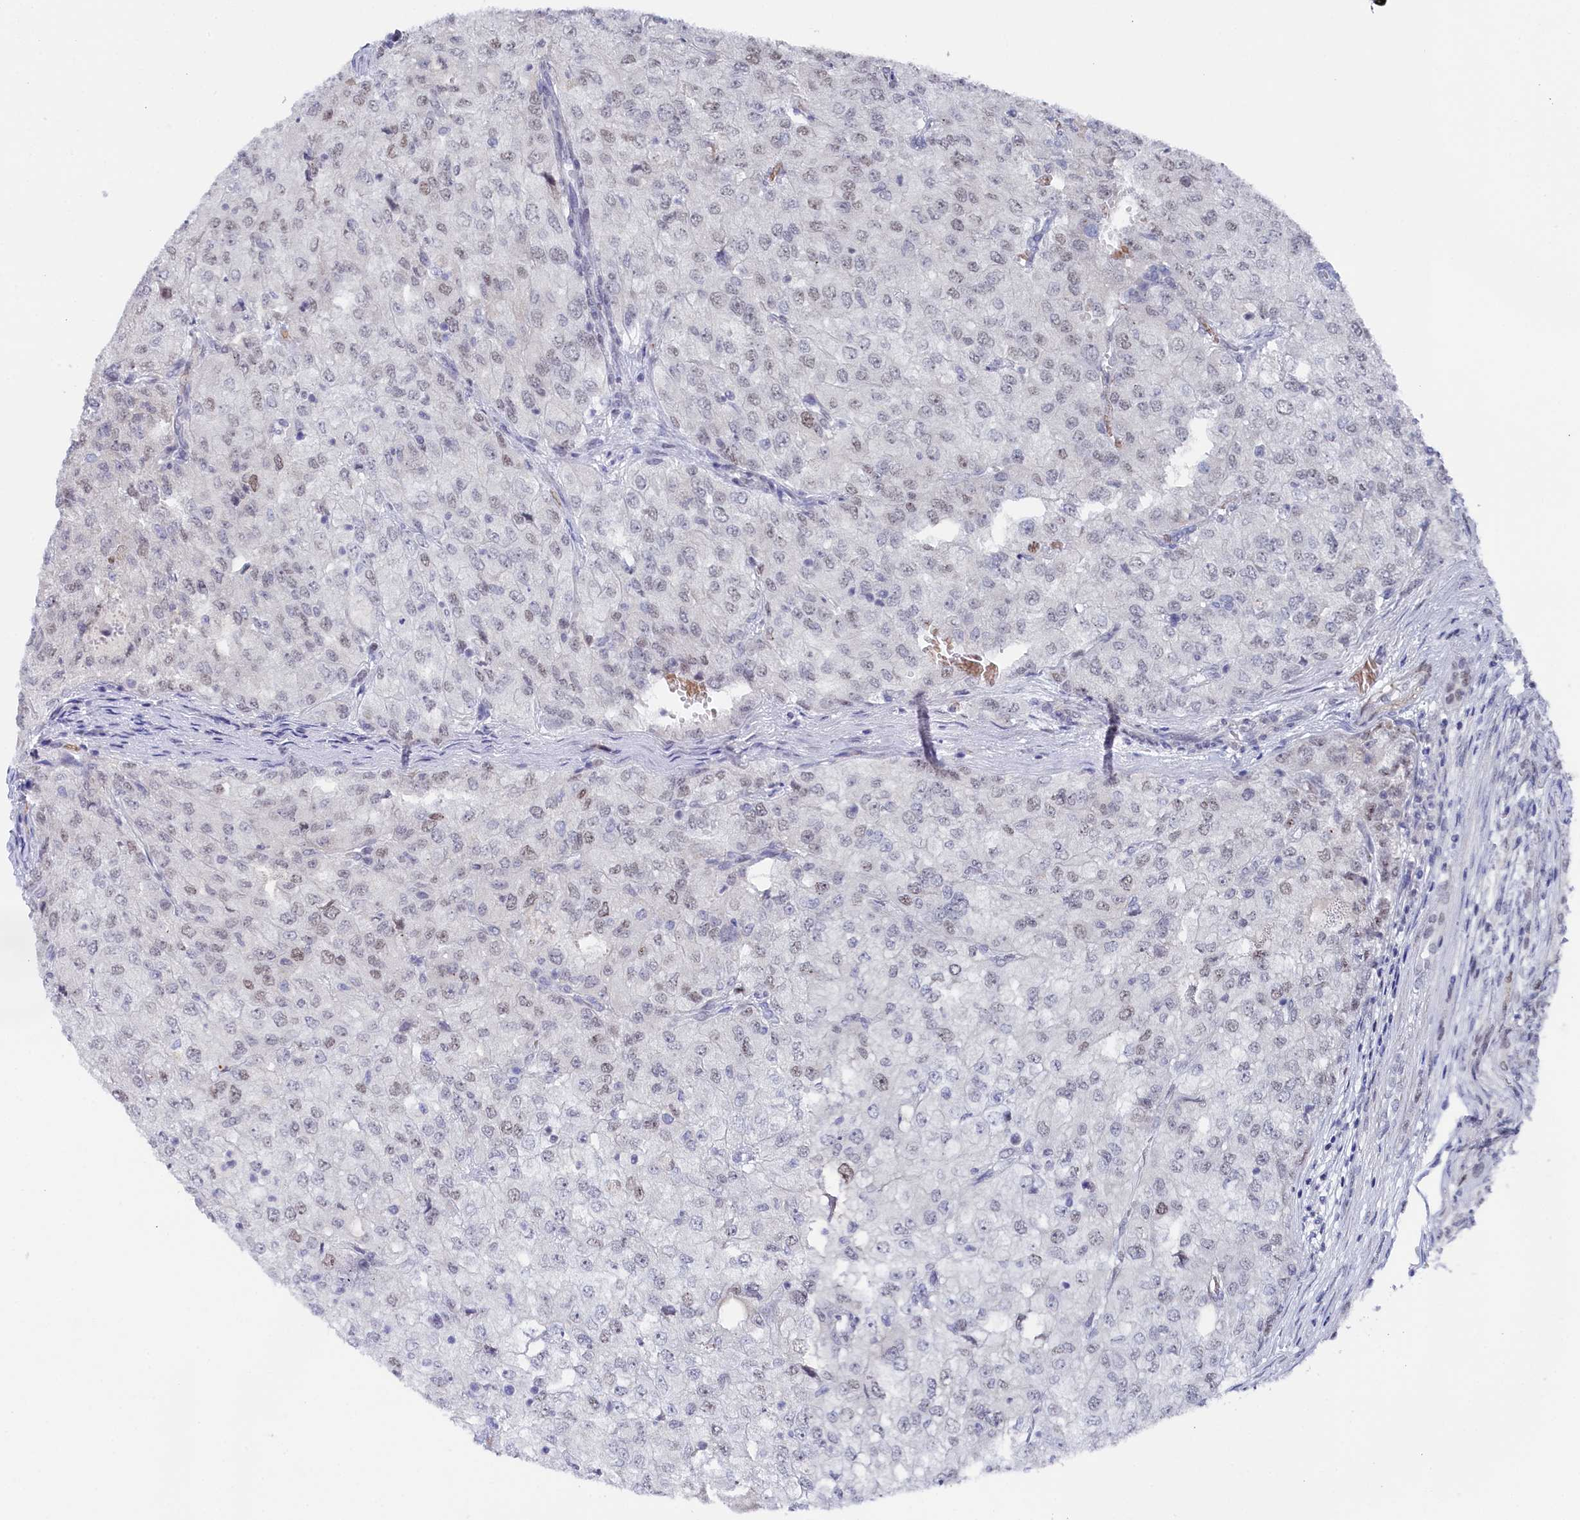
{"staining": {"intensity": "negative", "quantity": "none", "location": "none"}, "tissue": "renal cancer", "cell_type": "Tumor cells", "image_type": "cancer", "snomed": [{"axis": "morphology", "description": "Adenocarcinoma, NOS"}, {"axis": "topography", "description": "Kidney"}], "caption": "A photomicrograph of adenocarcinoma (renal) stained for a protein exhibits no brown staining in tumor cells.", "gene": "TIGD4", "patient": {"sex": "female", "age": 54}}